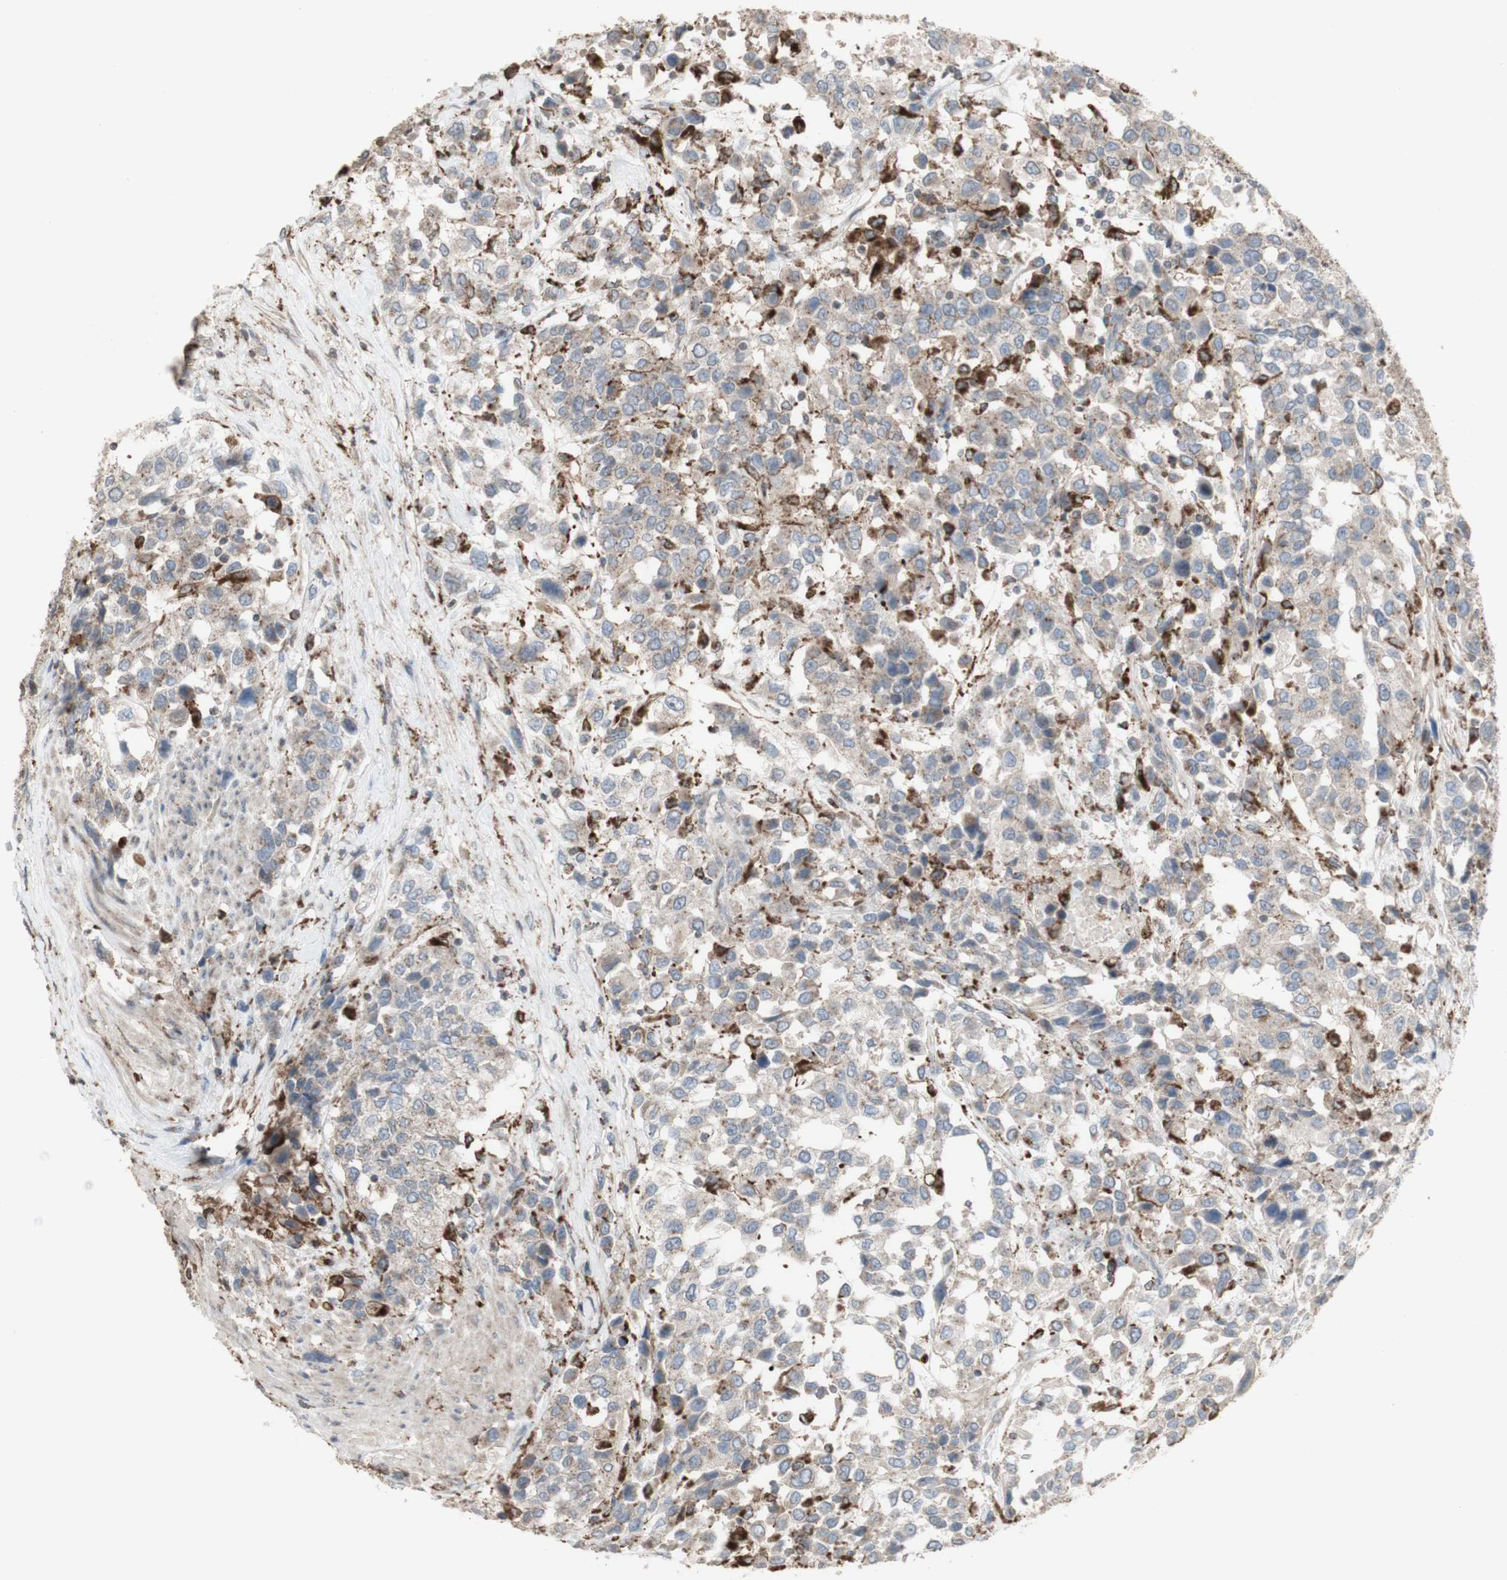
{"staining": {"intensity": "weak", "quantity": ">75%", "location": "cytoplasmic/membranous"}, "tissue": "urothelial cancer", "cell_type": "Tumor cells", "image_type": "cancer", "snomed": [{"axis": "morphology", "description": "Urothelial carcinoma, High grade"}, {"axis": "topography", "description": "Urinary bladder"}], "caption": "IHC of human urothelial cancer shows low levels of weak cytoplasmic/membranous expression in approximately >75% of tumor cells.", "gene": "ATP6V1E1", "patient": {"sex": "female", "age": 80}}